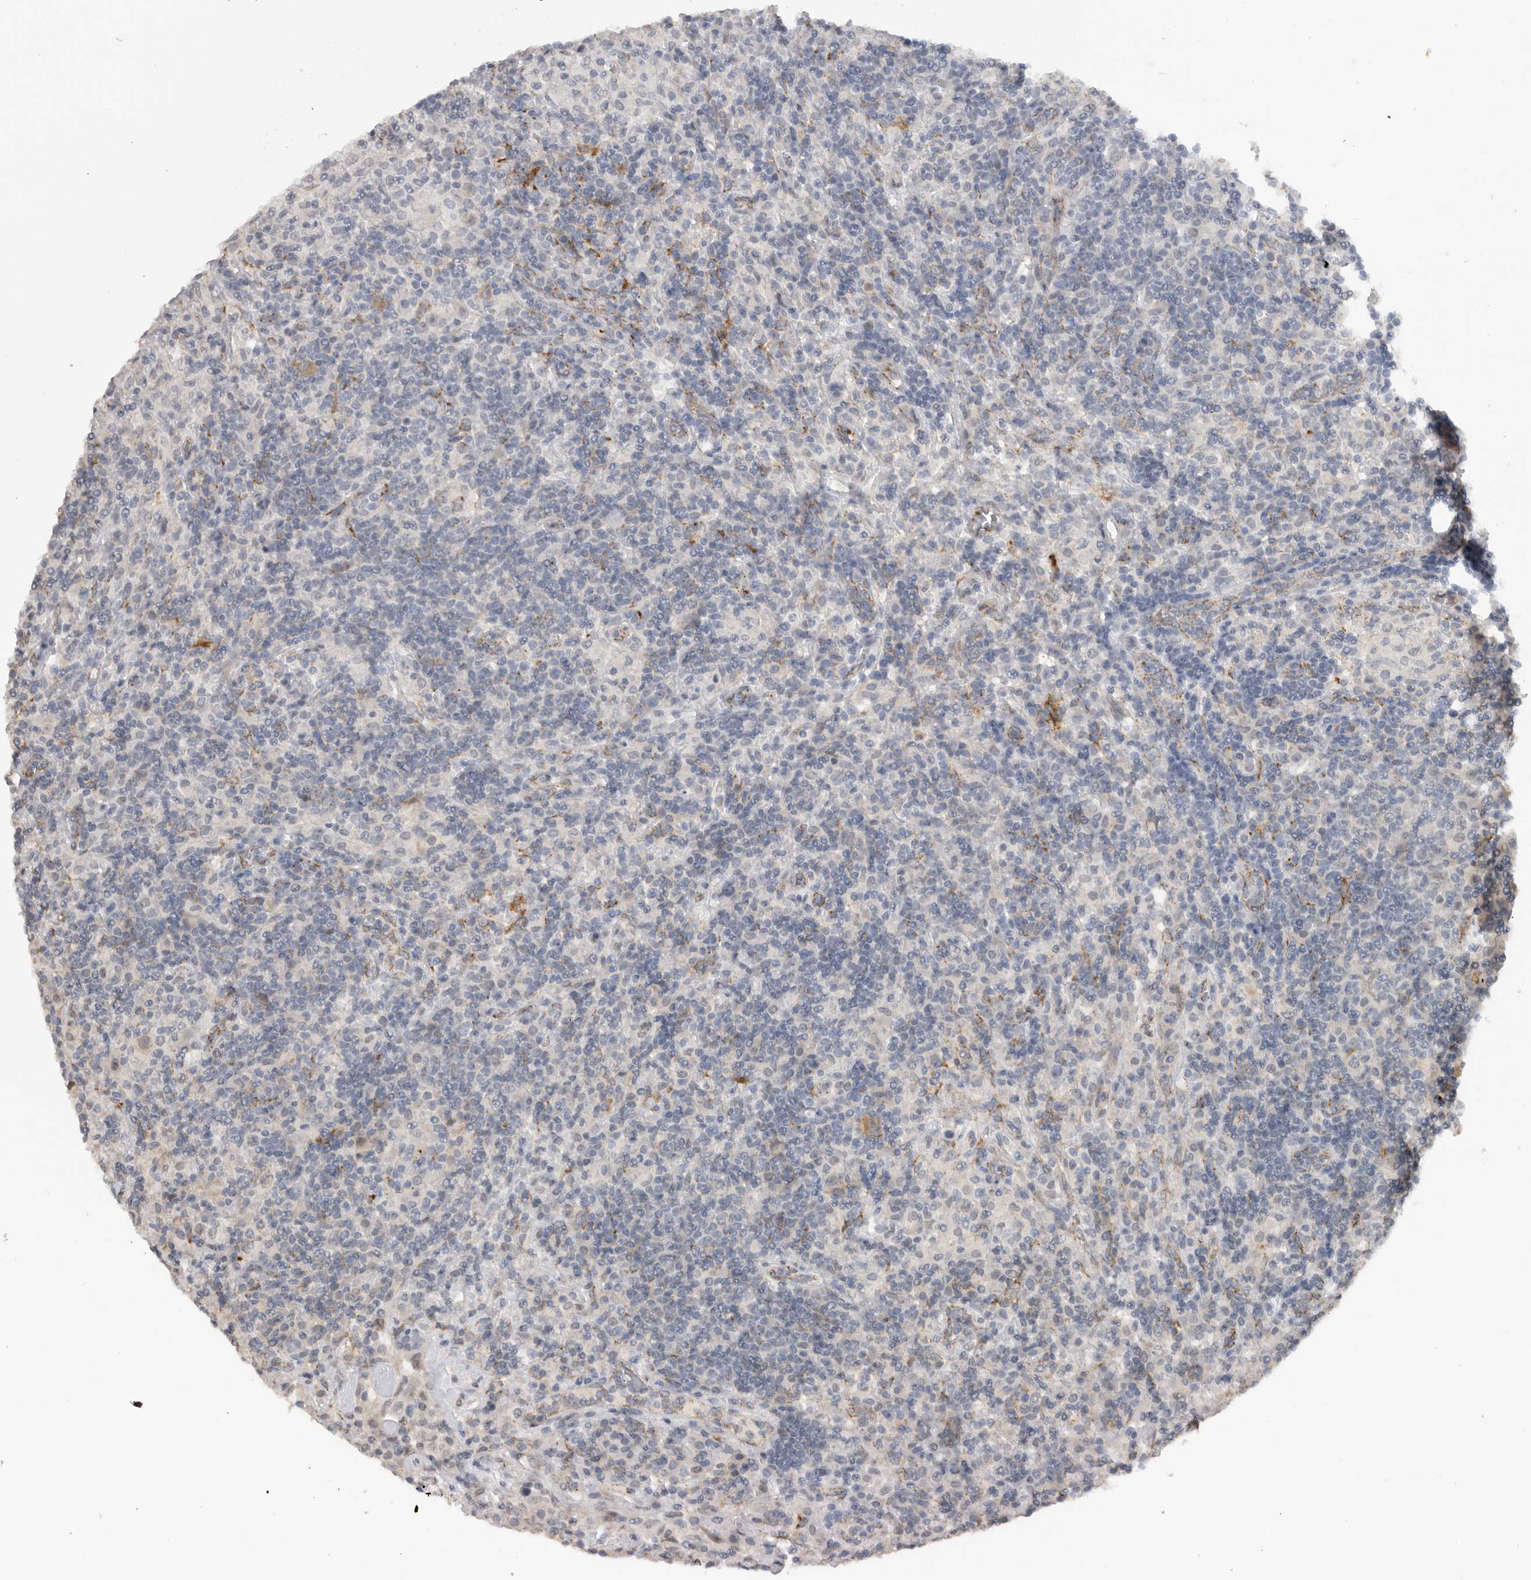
{"staining": {"intensity": "weak", "quantity": ">75%", "location": "cytoplasmic/membranous"}, "tissue": "lymphoma", "cell_type": "Tumor cells", "image_type": "cancer", "snomed": [{"axis": "morphology", "description": "Hodgkin's disease, NOS"}, {"axis": "topography", "description": "Lymph node"}], "caption": "A brown stain shows weak cytoplasmic/membranous staining of a protein in human Hodgkin's disease tumor cells. (DAB (3,3'-diaminobenzidine) IHC with brightfield microscopy, high magnification).", "gene": "DYRK2", "patient": {"sex": "male", "age": 70}}